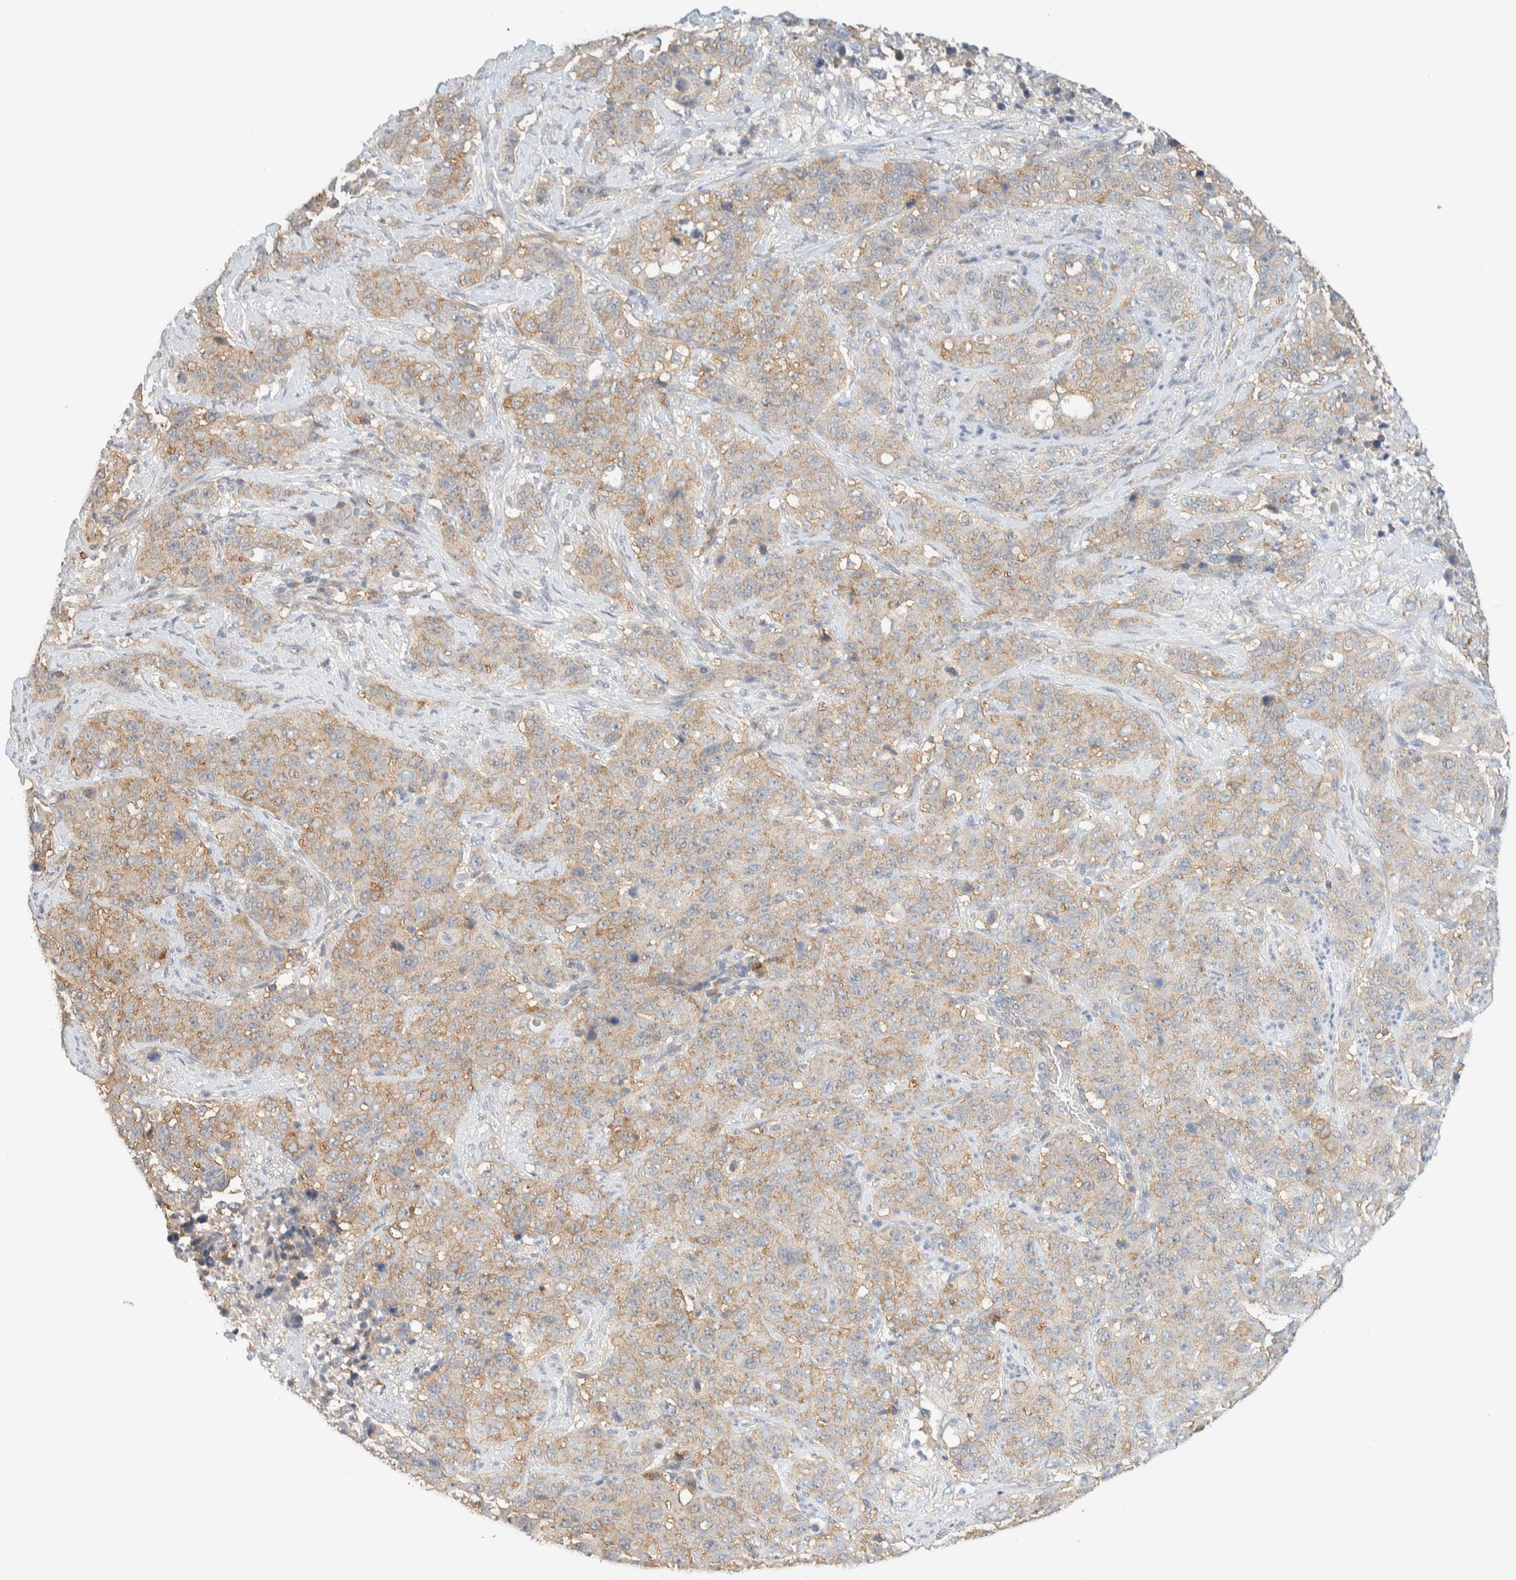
{"staining": {"intensity": "weak", "quantity": ">75%", "location": "cytoplasmic/membranous"}, "tissue": "stomach cancer", "cell_type": "Tumor cells", "image_type": "cancer", "snomed": [{"axis": "morphology", "description": "Adenocarcinoma, NOS"}, {"axis": "topography", "description": "Stomach"}], "caption": "Immunohistochemistry (IHC) of stomach cancer (adenocarcinoma) displays low levels of weak cytoplasmic/membranous positivity in approximately >75% of tumor cells.", "gene": "TBC1D8B", "patient": {"sex": "male", "age": 48}}